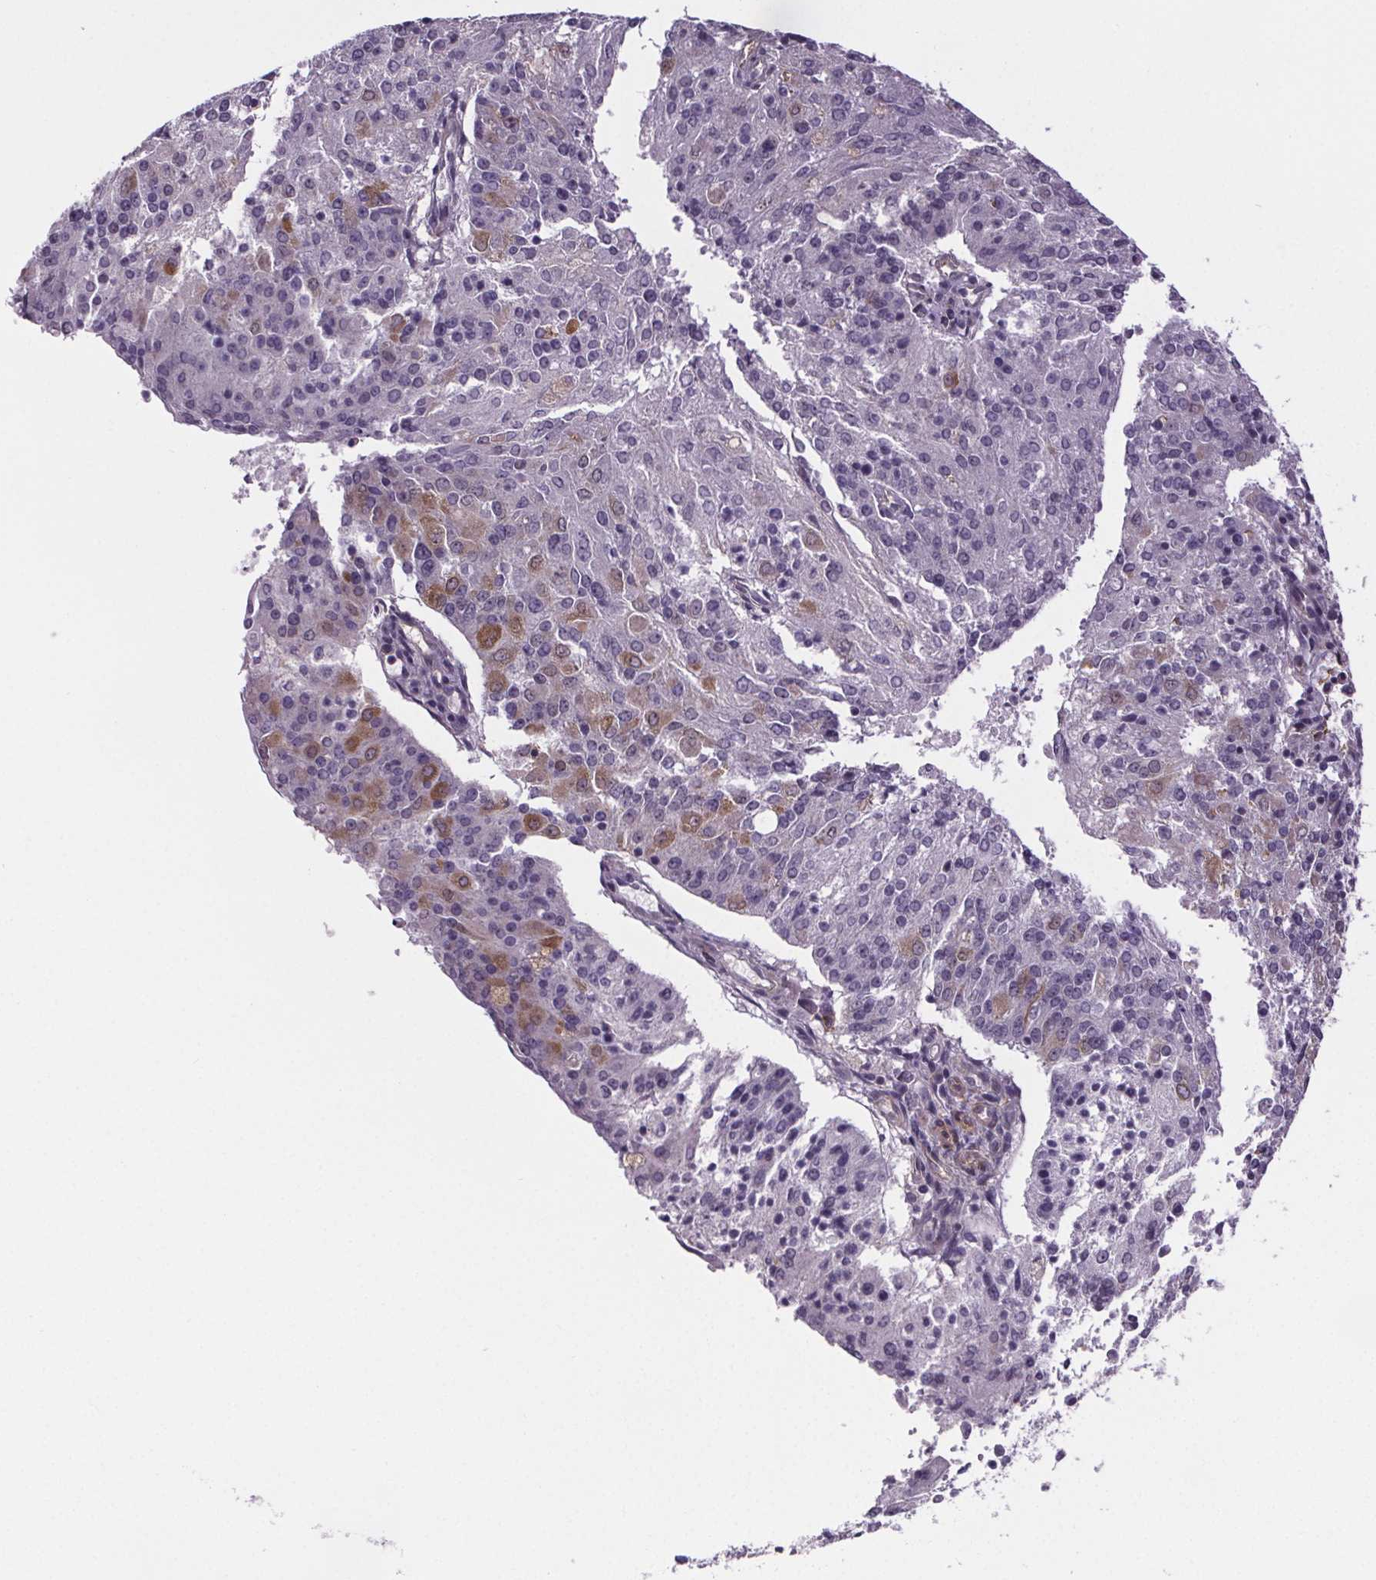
{"staining": {"intensity": "moderate", "quantity": "<25%", "location": "cytoplasmic/membranous"}, "tissue": "endometrial cancer", "cell_type": "Tumor cells", "image_type": "cancer", "snomed": [{"axis": "morphology", "description": "Adenocarcinoma, NOS"}, {"axis": "topography", "description": "Endometrium"}], "caption": "Protein staining of endometrial cancer (adenocarcinoma) tissue demonstrates moderate cytoplasmic/membranous expression in approximately <25% of tumor cells.", "gene": "TTC12", "patient": {"sex": "female", "age": 56}}